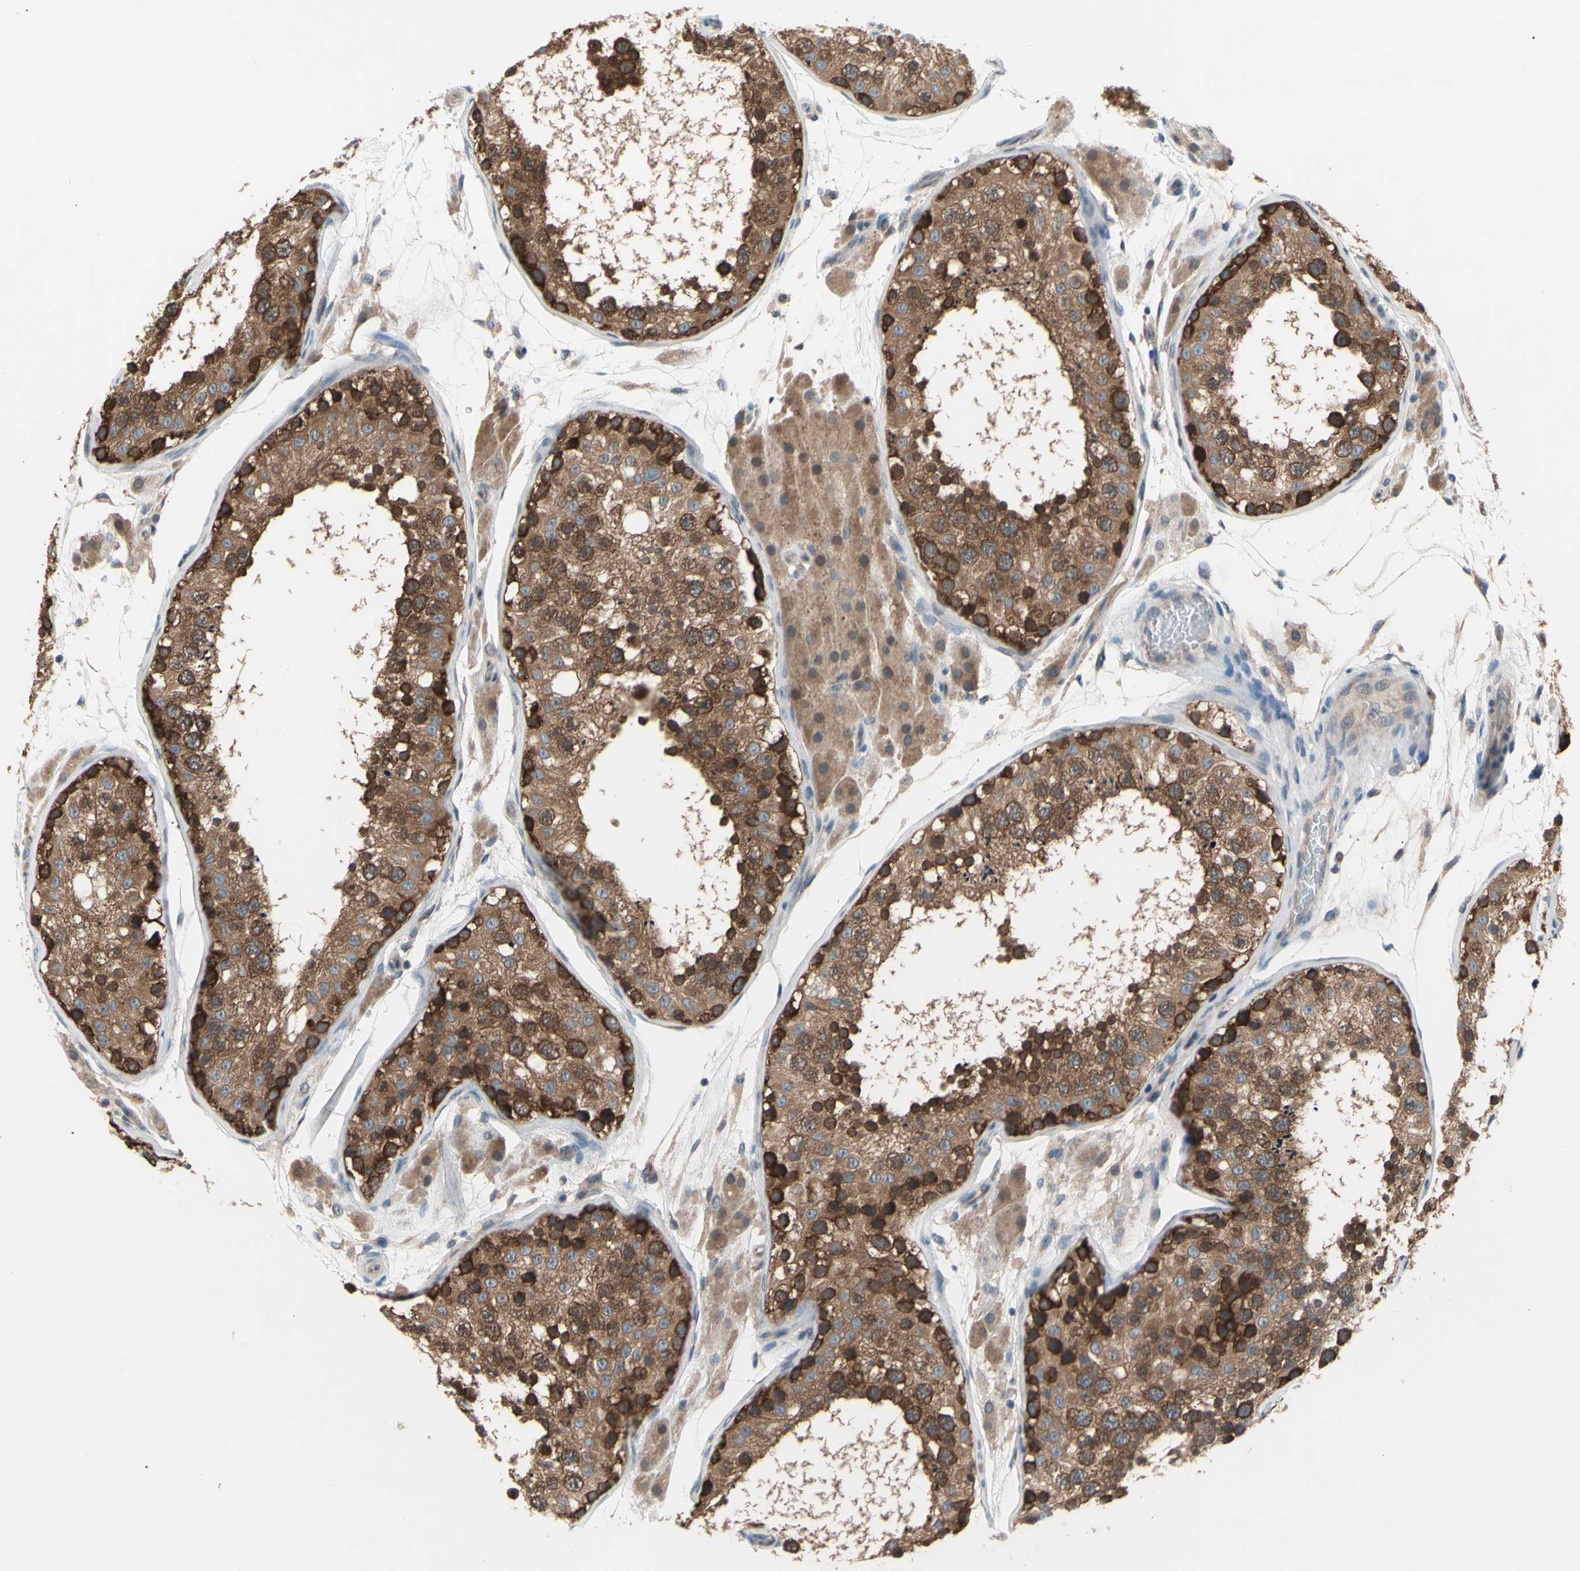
{"staining": {"intensity": "strong", "quantity": ">75%", "location": "cytoplasmic/membranous"}, "tissue": "testis", "cell_type": "Cells in seminiferous ducts", "image_type": "normal", "snomed": [{"axis": "morphology", "description": "Normal tissue, NOS"}, {"axis": "topography", "description": "Testis"}], "caption": "This is a micrograph of immunohistochemistry (IHC) staining of normal testis, which shows strong staining in the cytoplasmic/membranous of cells in seminiferous ducts.", "gene": "DYNLRB1", "patient": {"sex": "male", "age": 26}}